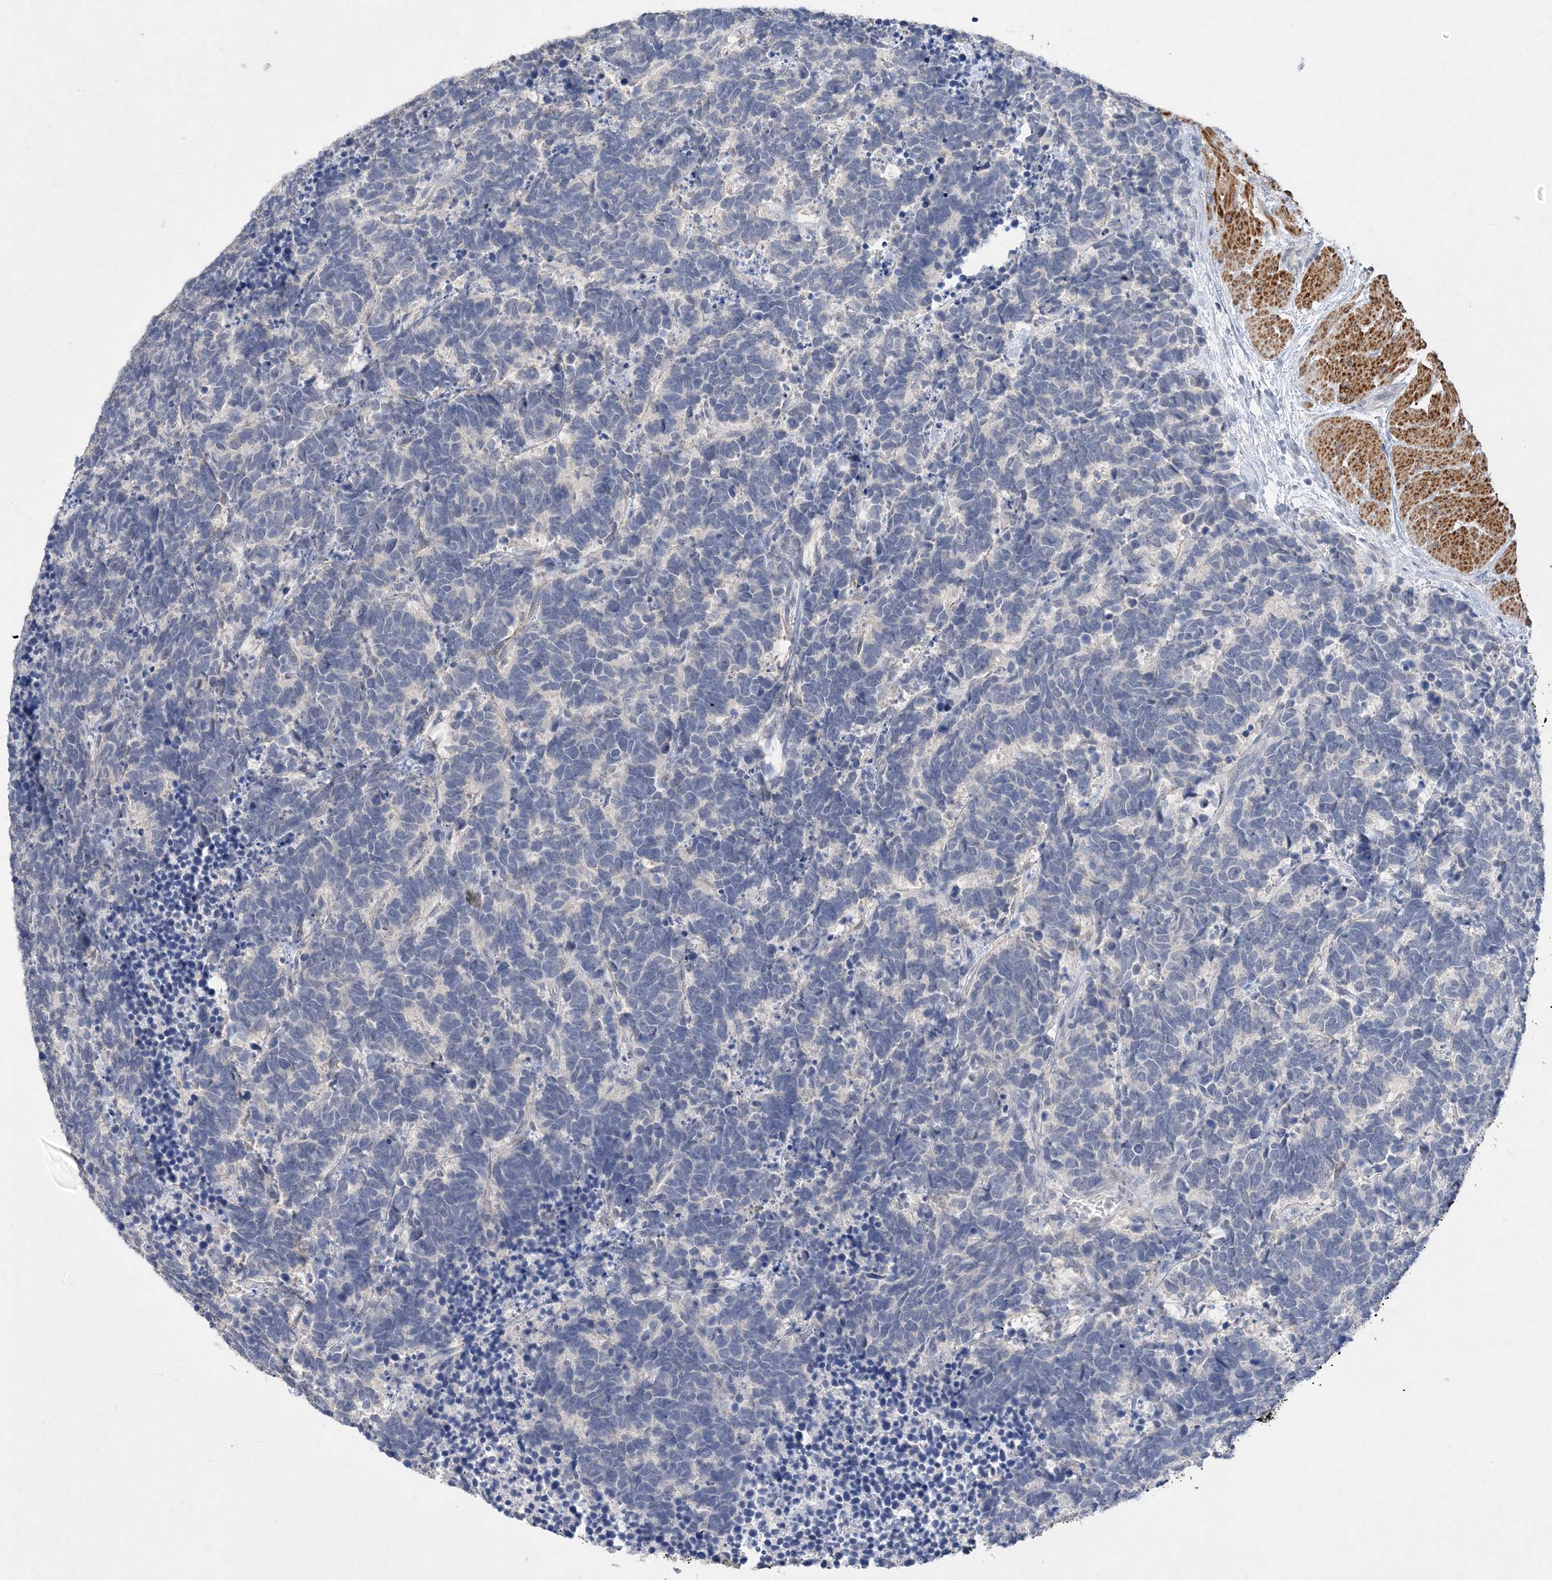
{"staining": {"intensity": "negative", "quantity": "none", "location": "none"}, "tissue": "carcinoid", "cell_type": "Tumor cells", "image_type": "cancer", "snomed": [{"axis": "morphology", "description": "Carcinoma, NOS"}, {"axis": "morphology", "description": "Carcinoid, malignant, NOS"}, {"axis": "topography", "description": "Urinary bladder"}], "caption": "Human malignant carcinoid stained for a protein using immunohistochemistry demonstrates no expression in tumor cells.", "gene": "C11orf58", "patient": {"sex": "male", "age": 57}}